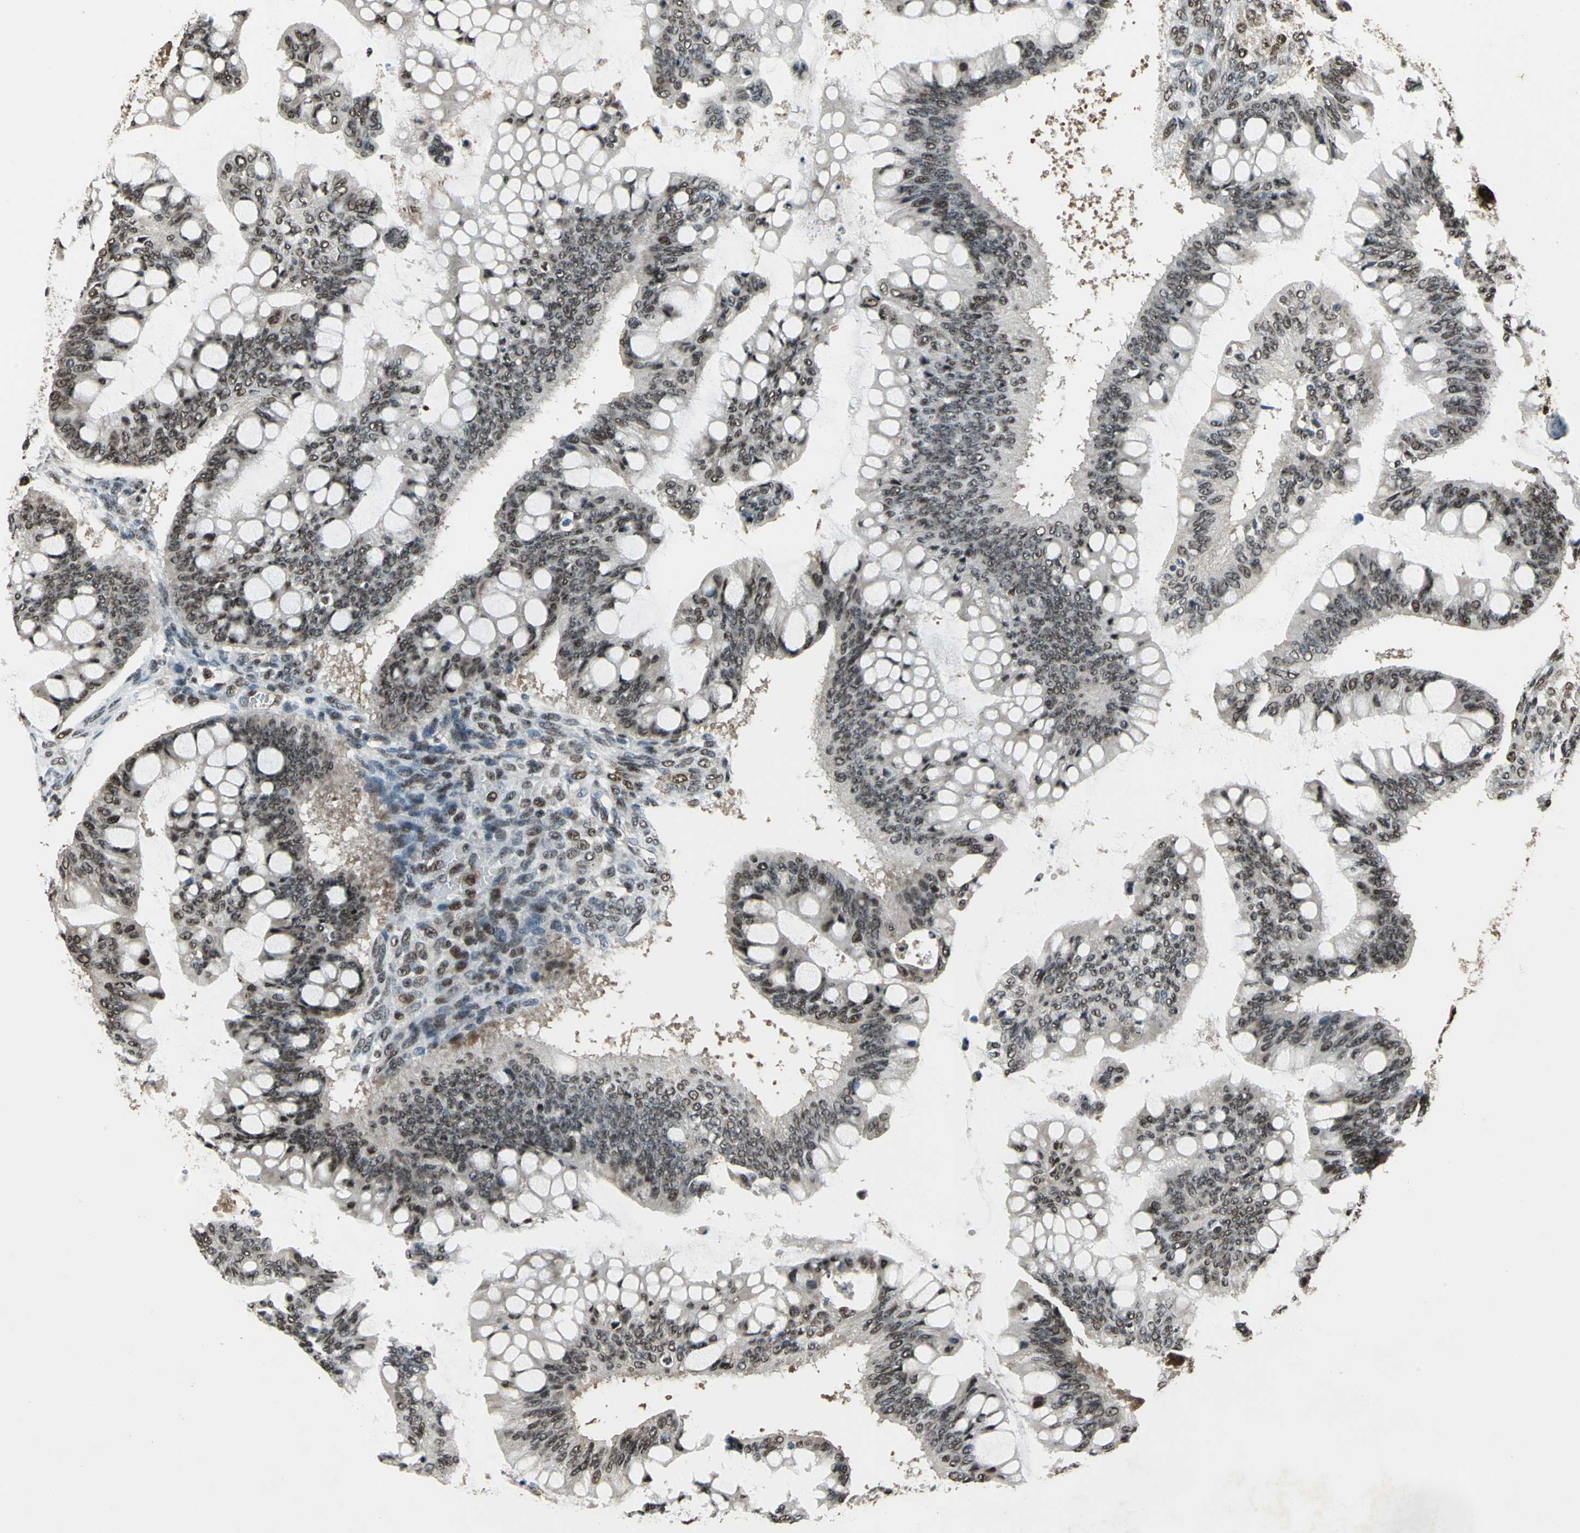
{"staining": {"intensity": "moderate", "quantity": ">75%", "location": "nuclear"}, "tissue": "ovarian cancer", "cell_type": "Tumor cells", "image_type": "cancer", "snomed": [{"axis": "morphology", "description": "Cystadenocarcinoma, mucinous, NOS"}, {"axis": "topography", "description": "Ovary"}], "caption": "Ovarian cancer (mucinous cystadenocarcinoma) stained with immunohistochemistry (IHC) demonstrates moderate nuclear expression in about >75% of tumor cells.", "gene": "MIS18BP1", "patient": {"sex": "female", "age": 73}}